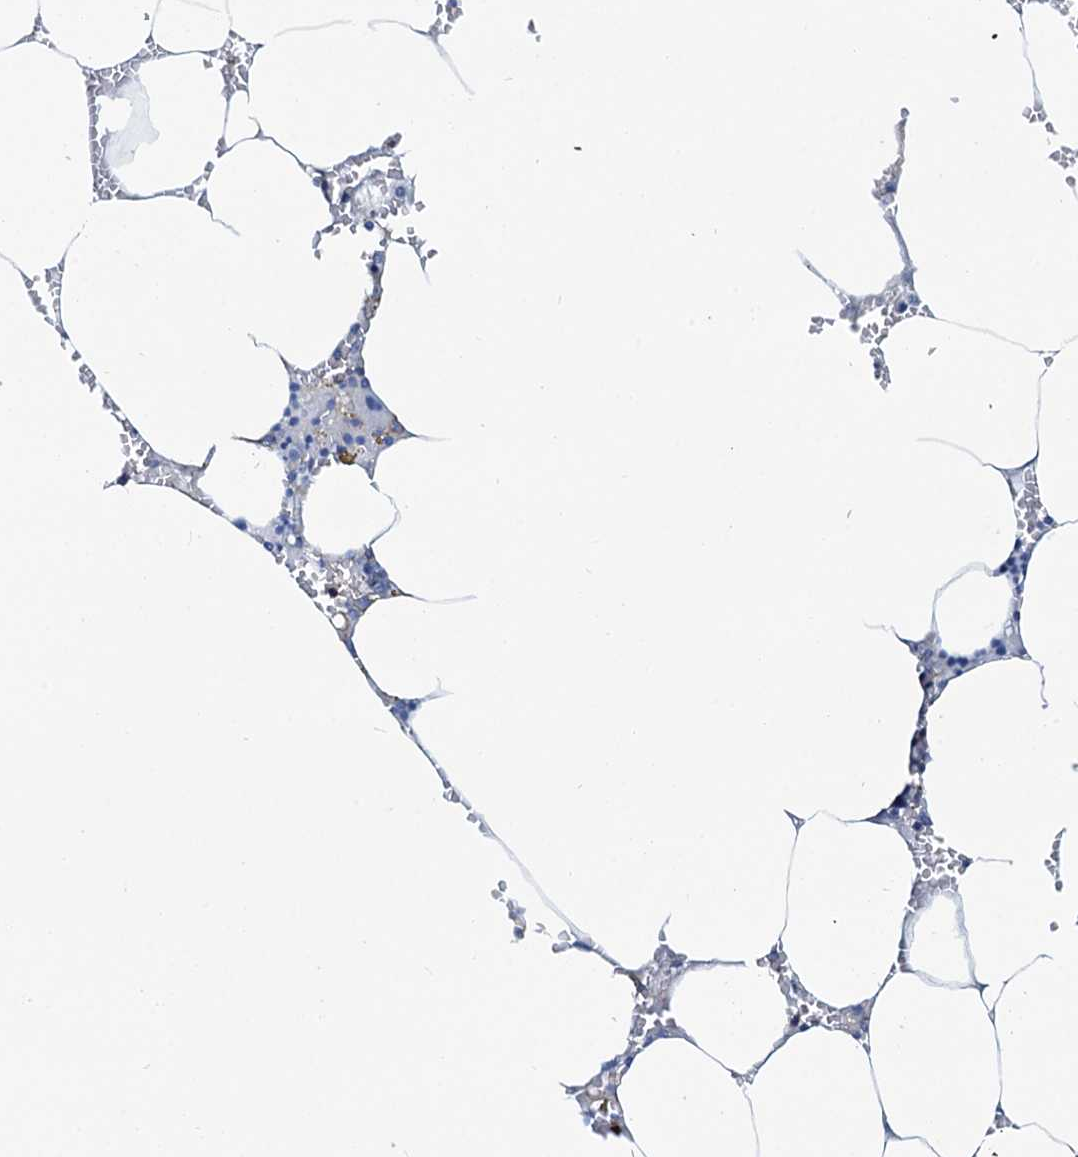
{"staining": {"intensity": "negative", "quantity": "none", "location": "none"}, "tissue": "bone marrow", "cell_type": "Hematopoietic cells", "image_type": "normal", "snomed": [{"axis": "morphology", "description": "Normal tissue, NOS"}, {"axis": "topography", "description": "Bone marrow"}], "caption": "Hematopoietic cells show no significant protein staining in unremarkable bone marrow.", "gene": "ASTE1", "patient": {"sex": "male", "age": 70}}